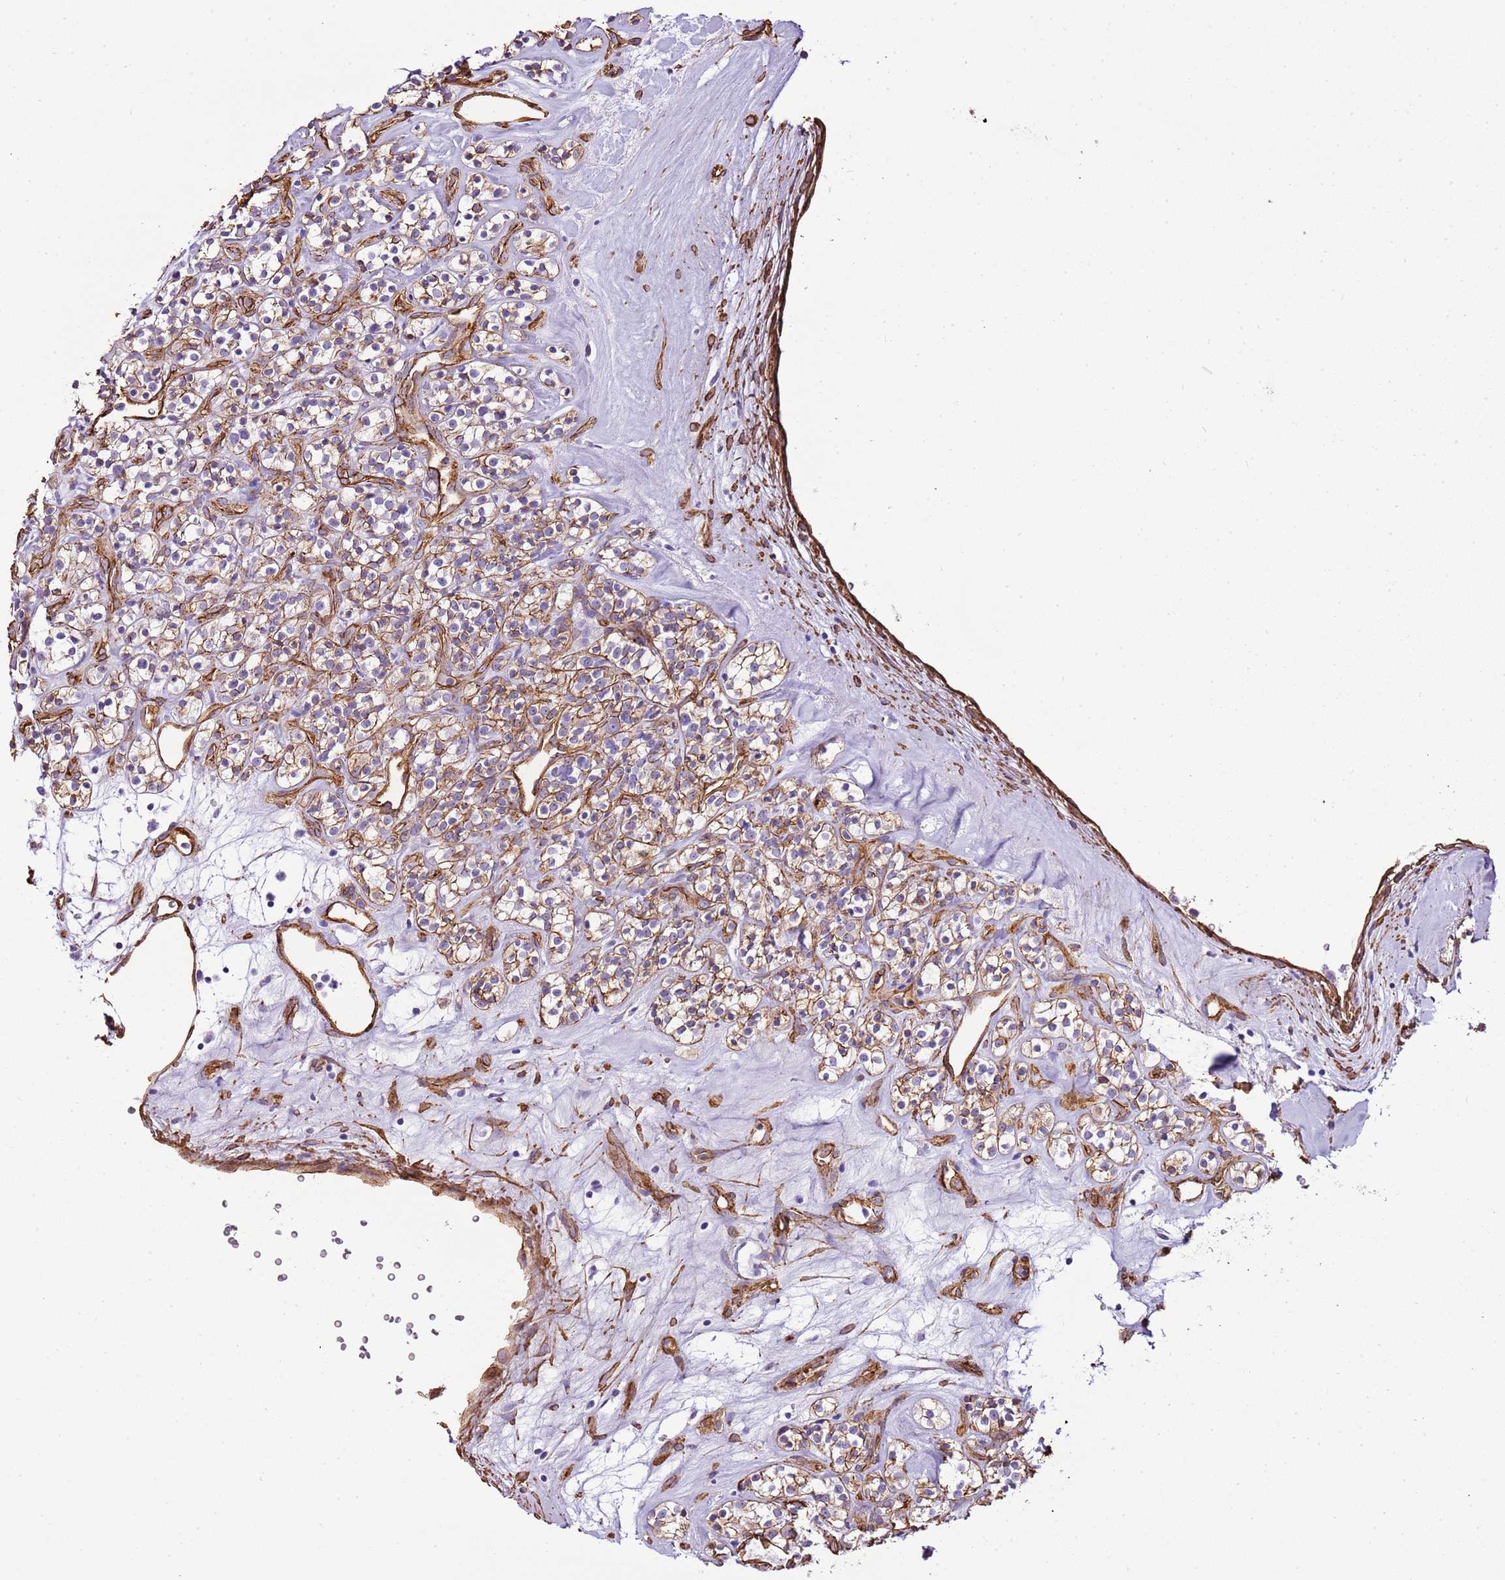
{"staining": {"intensity": "moderate", "quantity": "25%-75%", "location": "cytoplasmic/membranous"}, "tissue": "renal cancer", "cell_type": "Tumor cells", "image_type": "cancer", "snomed": [{"axis": "morphology", "description": "Adenocarcinoma, NOS"}, {"axis": "topography", "description": "Kidney"}], "caption": "Immunohistochemical staining of human renal cancer demonstrates medium levels of moderate cytoplasmic/membranous protein expression in approximately 25%-75% of tumor cells.", "gene": "CTDSPL", "patient": {"sex": "male", "age": 77}}